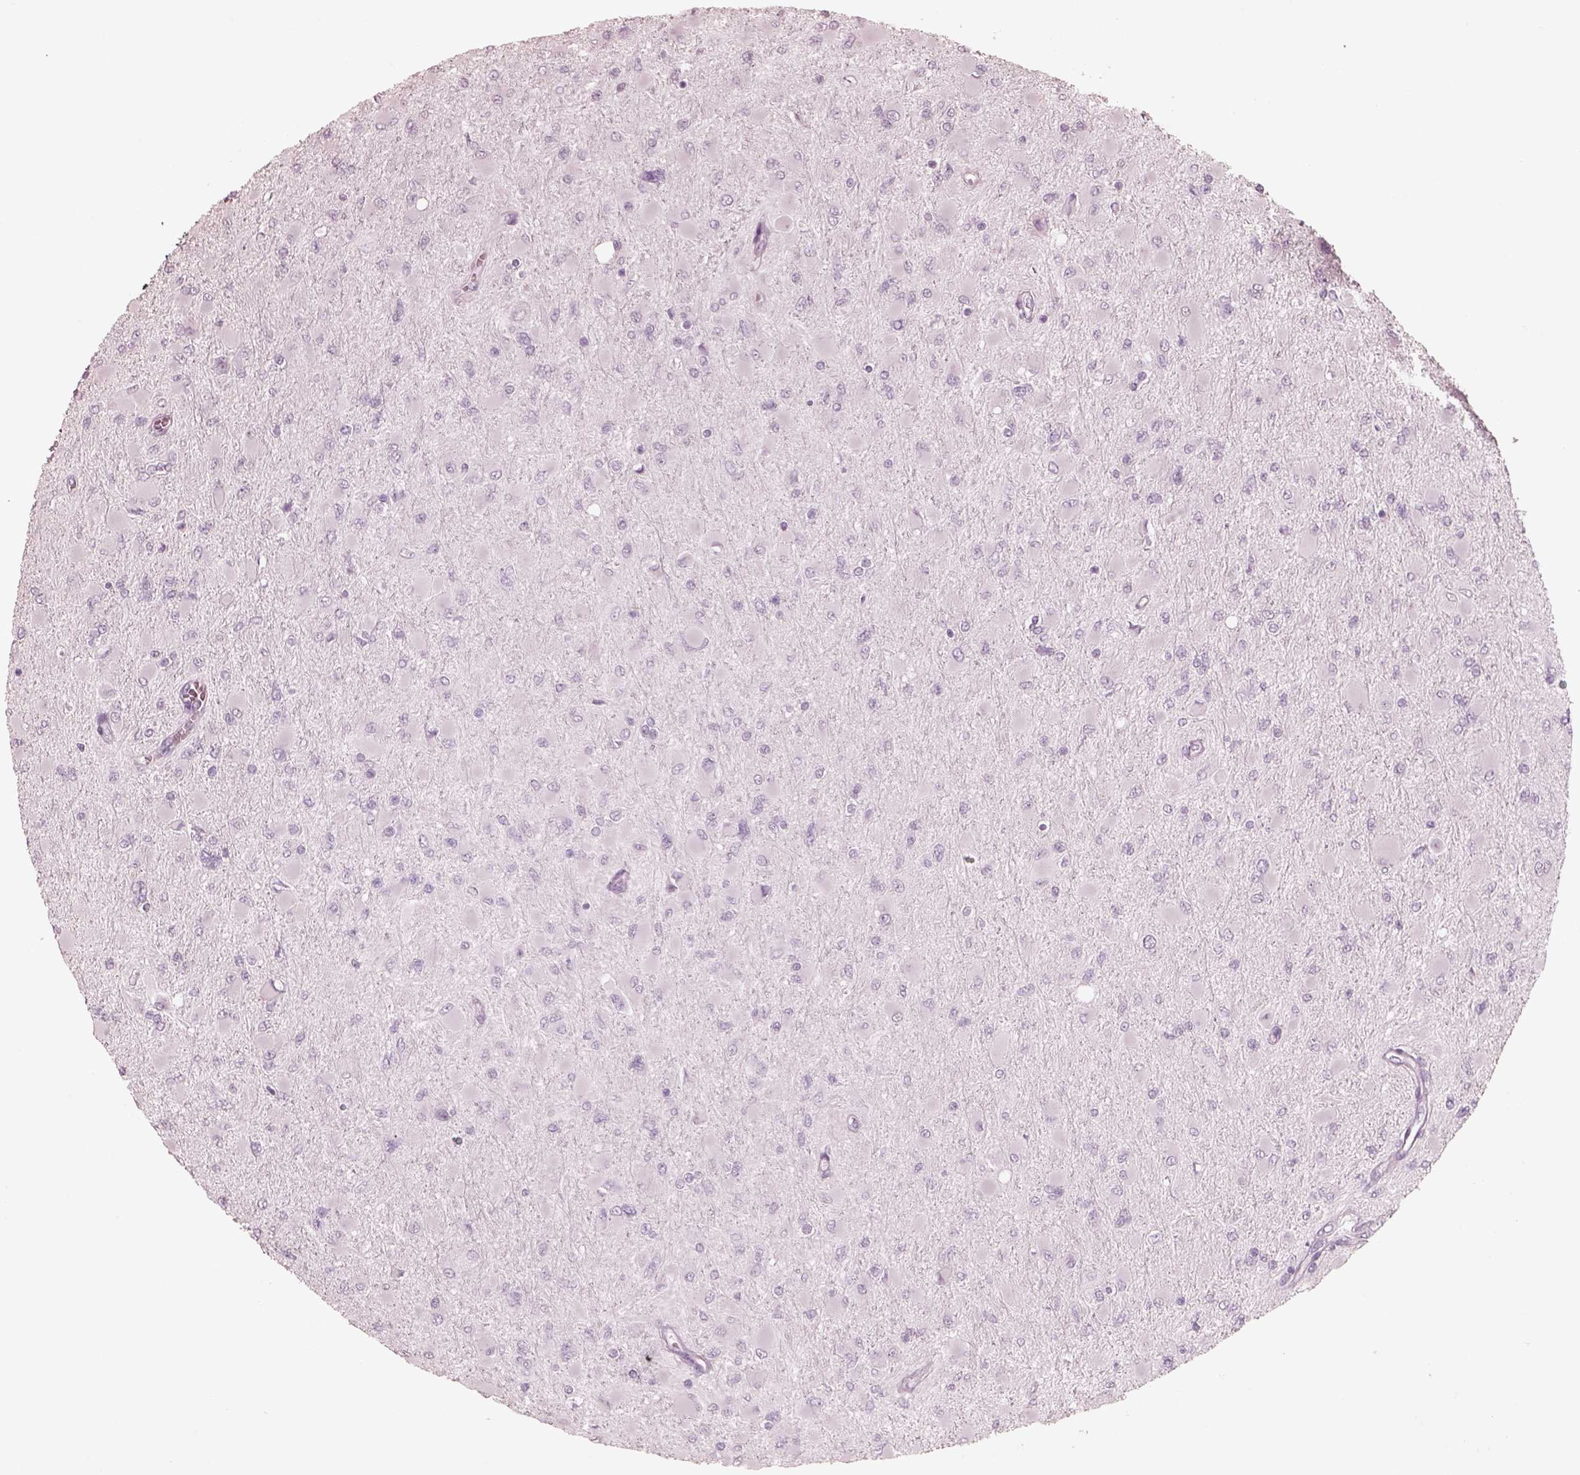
{"staining": {"intensity": "negative", "quantity": "none", "location": "none"}, "tissue": "glioma", "cell_type": "Tumor cells", "image_type": "cancer", "snomed": [{"axis": "morphology", "description": "Glioma, malignant, High grade"}, {"axis": "topography", "description": "Cerebral cortex"}], "caption": "IHC photomicrograph of human high-grade glioma (malignant) stained for a protein (brown), which shows no expression in tumor cells.", "gene": "KRTAP24-1", "patient": {"sex": "female", "age": 36}}